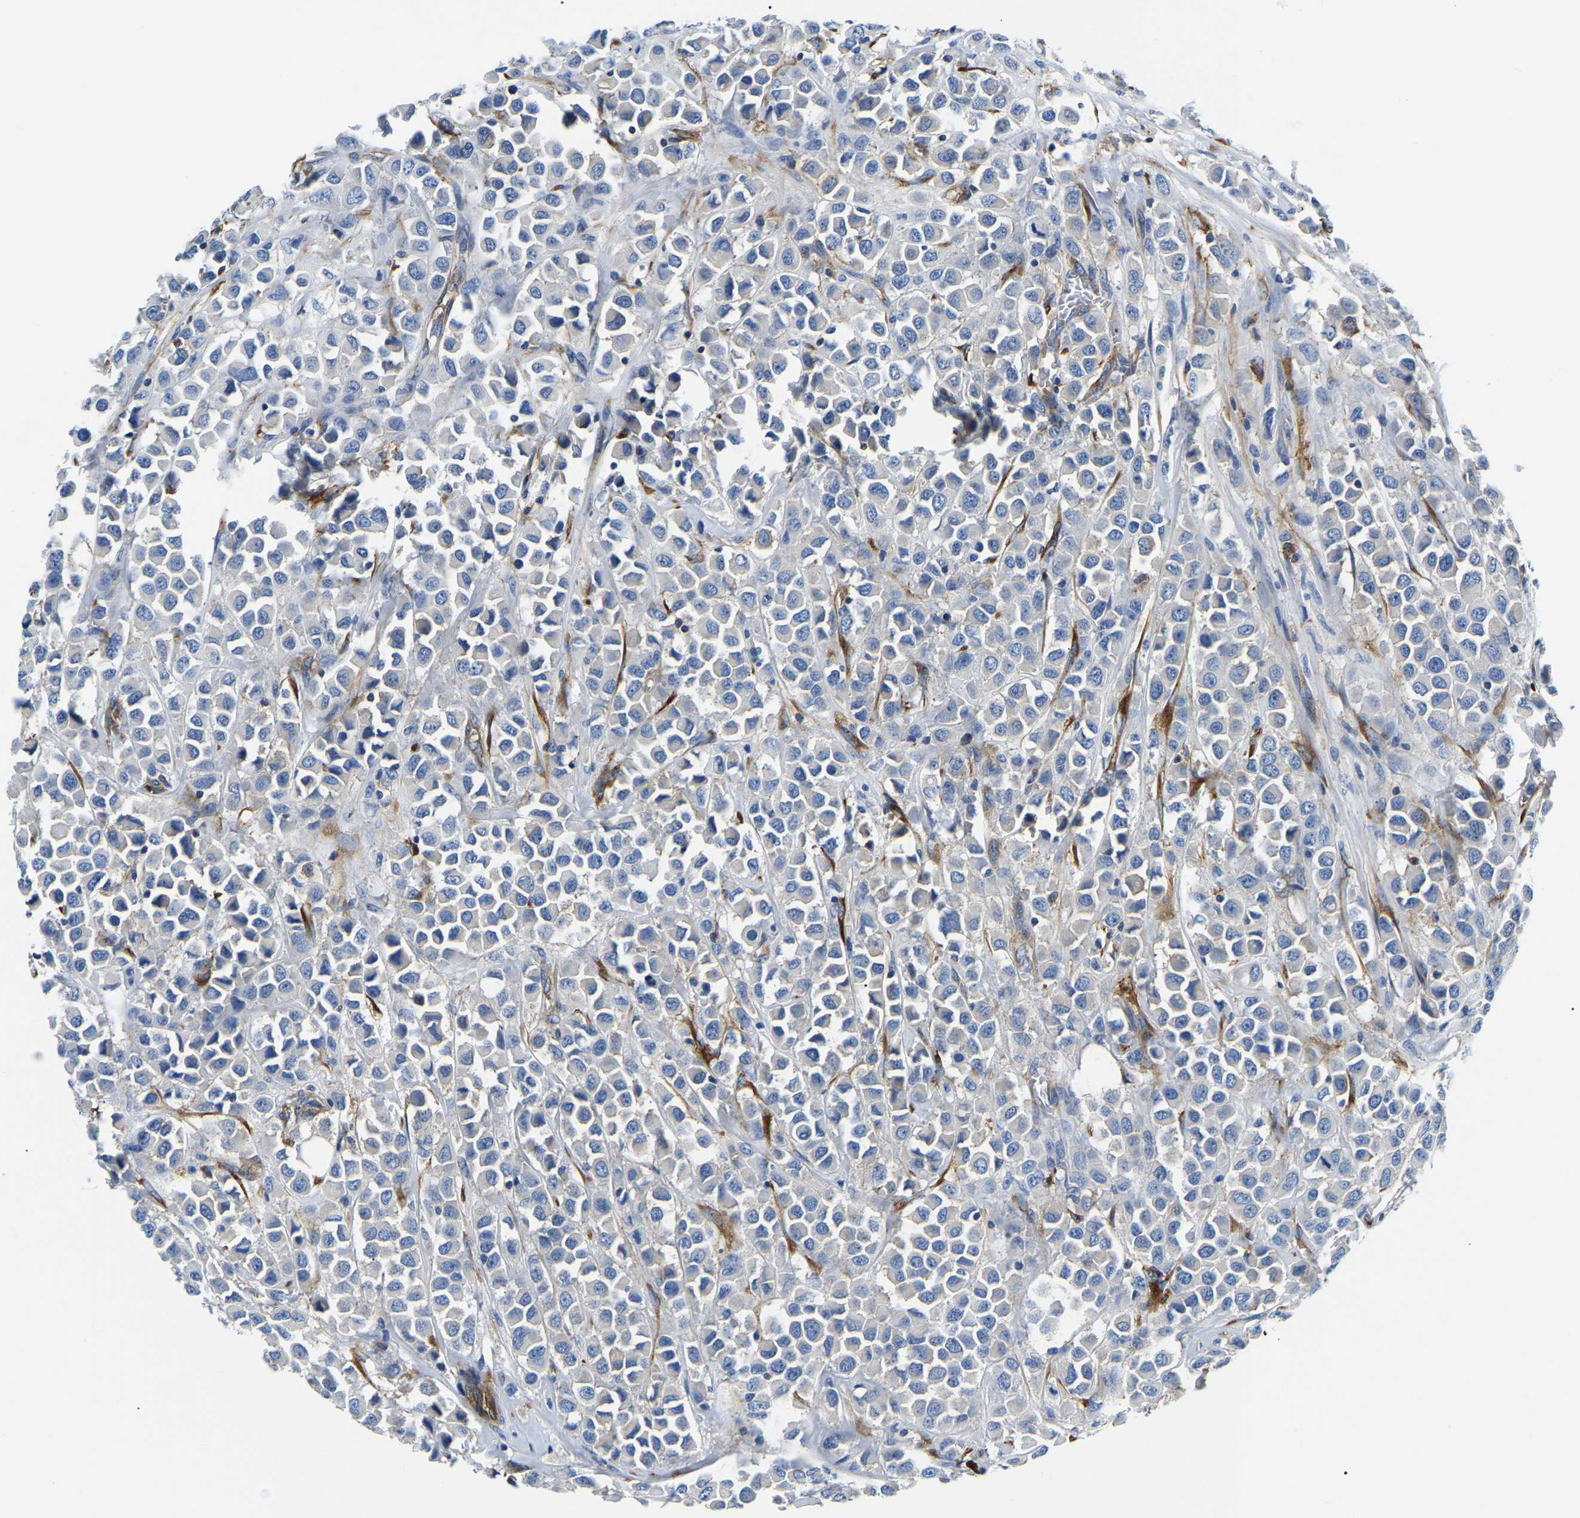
{"staining": {"intensity": "negative", "quantity": "none", "location": "none"}, "tissue": "breast cancer", "cell_type": "Tumor cells", "image_type": "cancer", "snomed": [{"axis": "morphology", "description": "Duct carcinoma"}, {"axis": "topography", "description": "Breast"}], "caption": "An IHC histopathology image of breast cancer (infiltrating ductal carcinoma) is shown. There is no staining in tumor cells of breast cancer (infiltrating ductal carcinoma).", "gene": "DUSP8", "patient": {"sex": "female", "age": 61}}